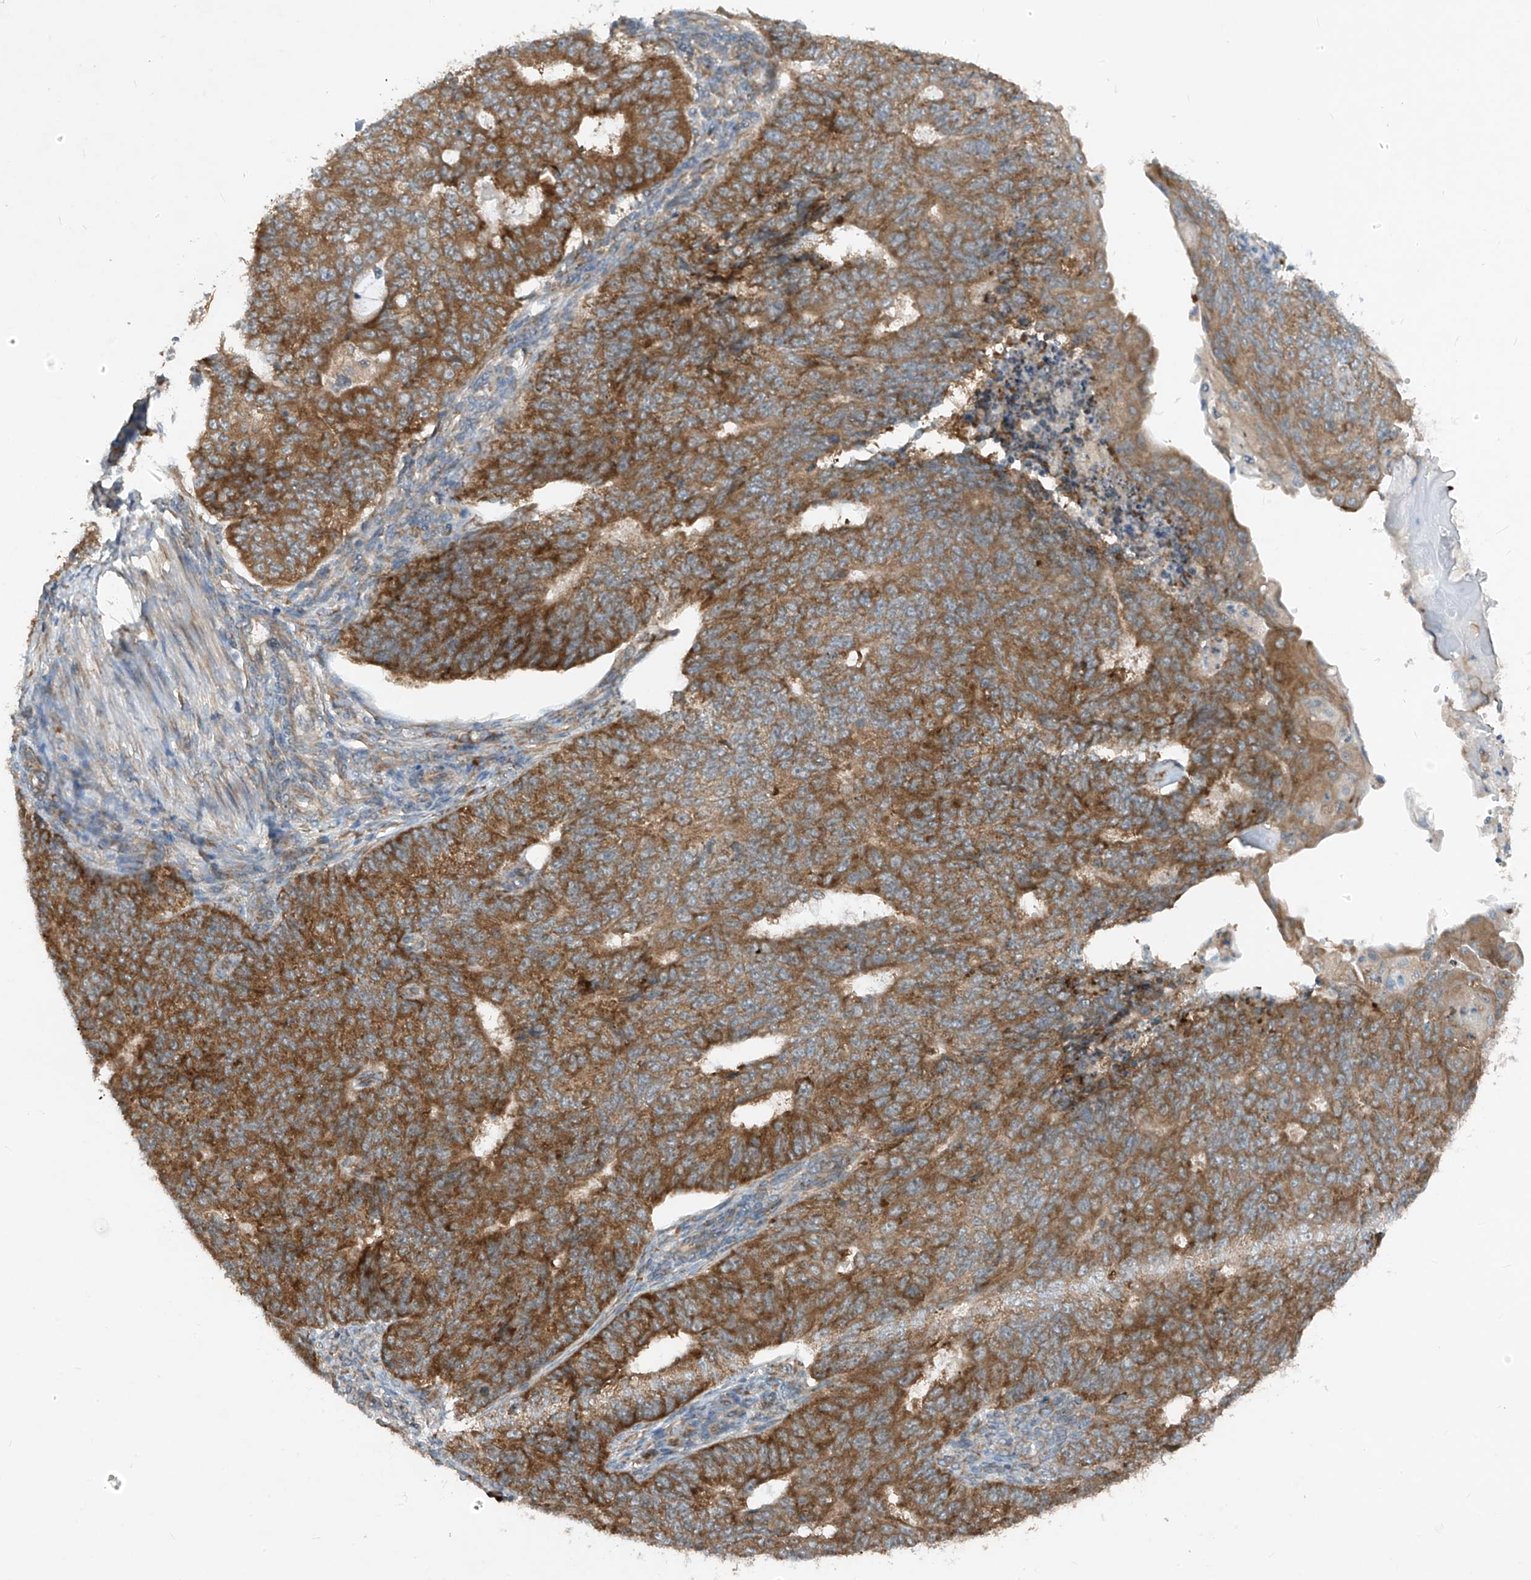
{"staining": {"intensity": "moderate", "quantity": ">75%", "location": "cytoplasmic/membranous"}, "tissue": "endometrial cancer", "cell_type": "Tumor cells", "image_type": "cancer", "snomed": [{"axis": "morphology", "description": "Adenocarcinoma, NOS"}, {"axis": "topography", "description": "Endometrium"}], "caption": "Immunohistochemistry (IHC) of endometrial adenocarcinoma displays medium levels of moderate cytoplasmic/membranous positivity in approximately >75% of tumor cells. (Stains: DAB in brown, nuclei in blue, Microscopy: brightfield microscopy at high magnification).", "gene": "RPL34", "patient": {"sex": "female", "age": 32}}